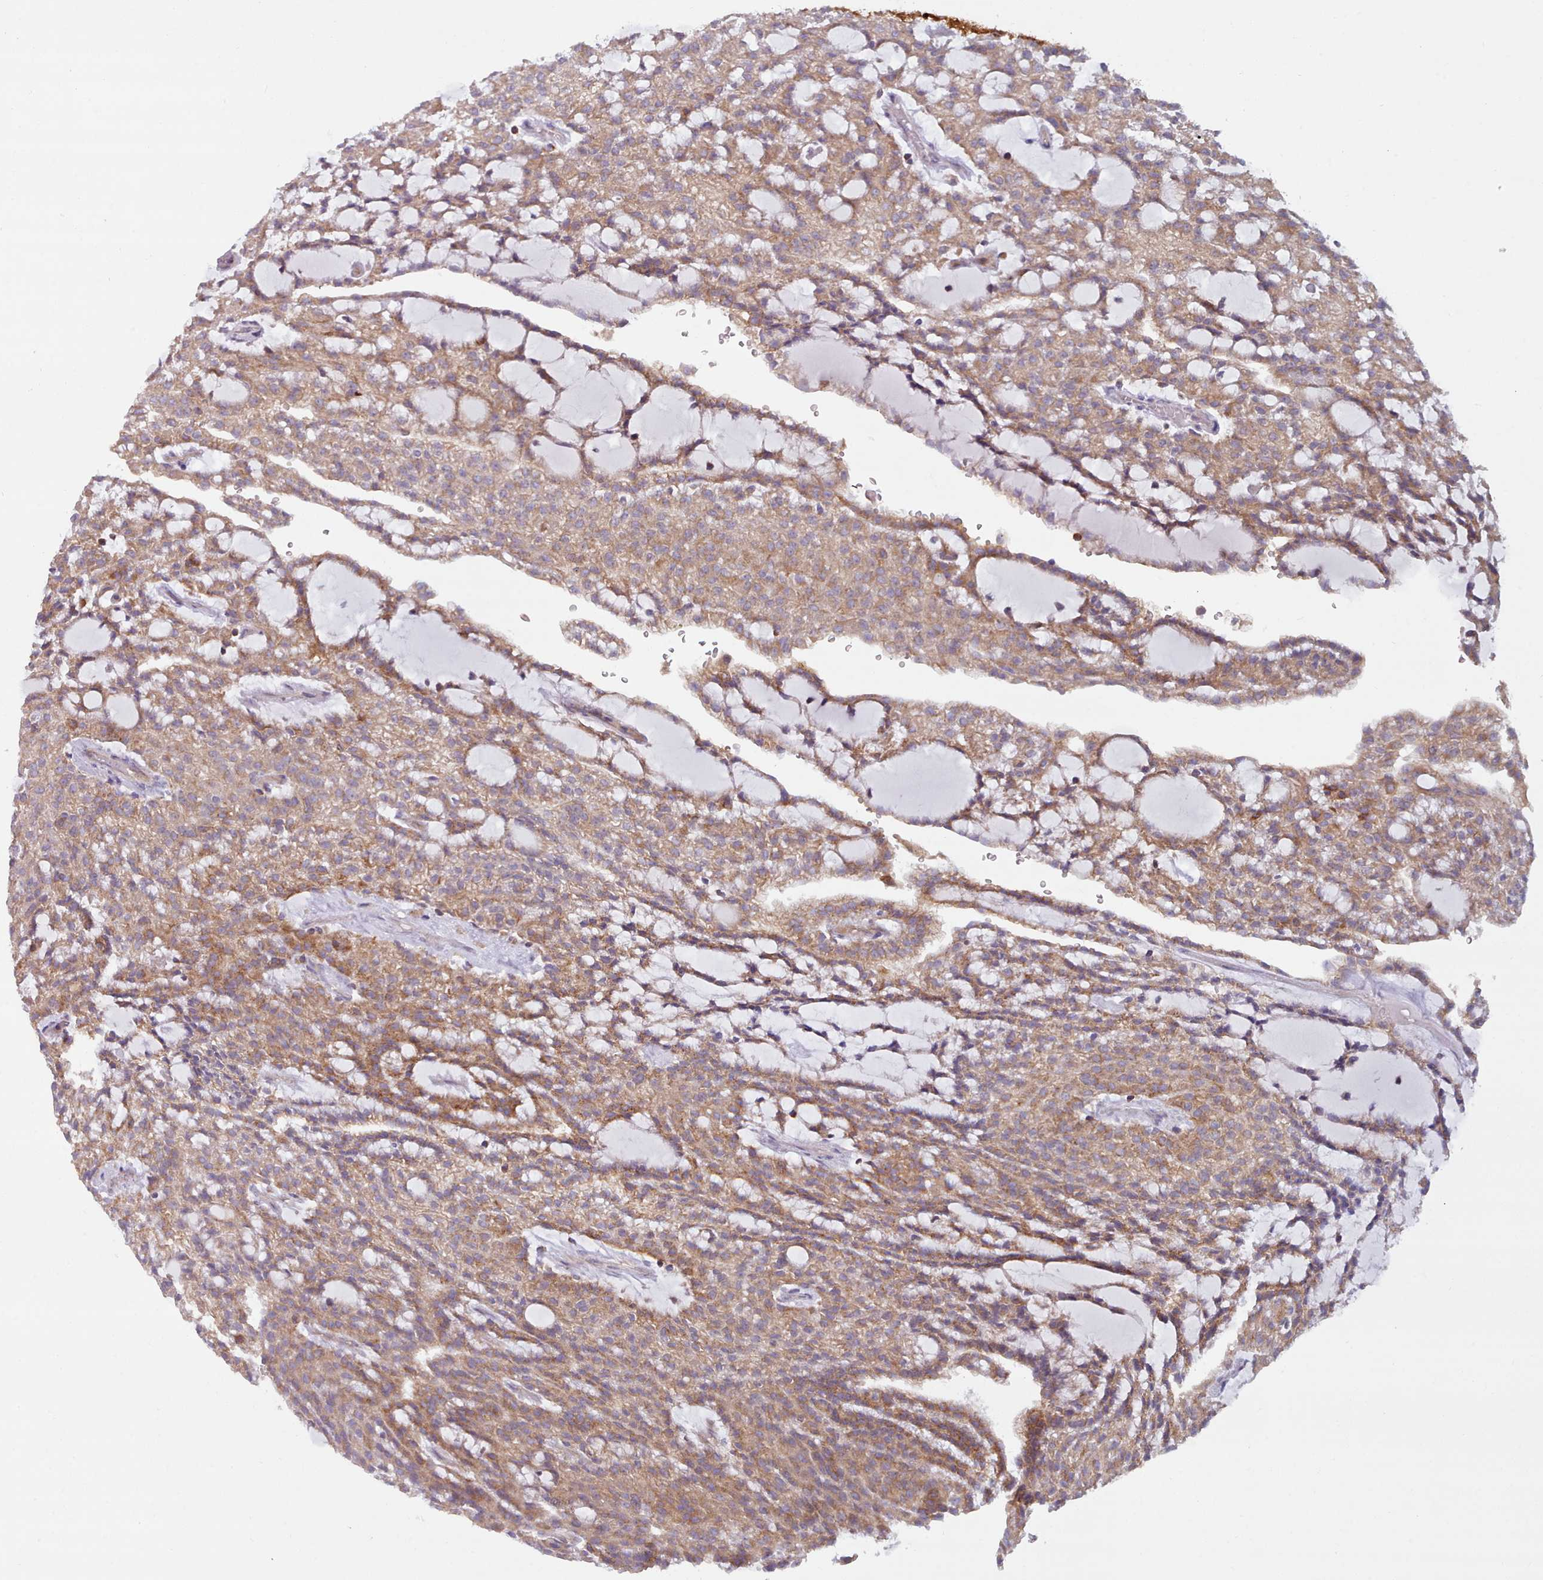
{"staining": {"intensity": "moderate", "quantity": ">75%", "location": "cytoplasmic/membranous"}, "tissue": "renal cancer", "cell_type": "Tumor cells", "image_type": "cancer", "snomed": [{"axis": "morphology", "description": "Adenocarcinoma, NOS"}, {"axis": "topography", "description": "Kidney"}], "caption": "Human renal adenocarcinoma stained with a brown dye exhibits moderate cytoplasmic/membranous positive positivity in about >75% of tumor cells.", "gene": "CRYBG1", "patient": {"sex": "male", "age": 63}}